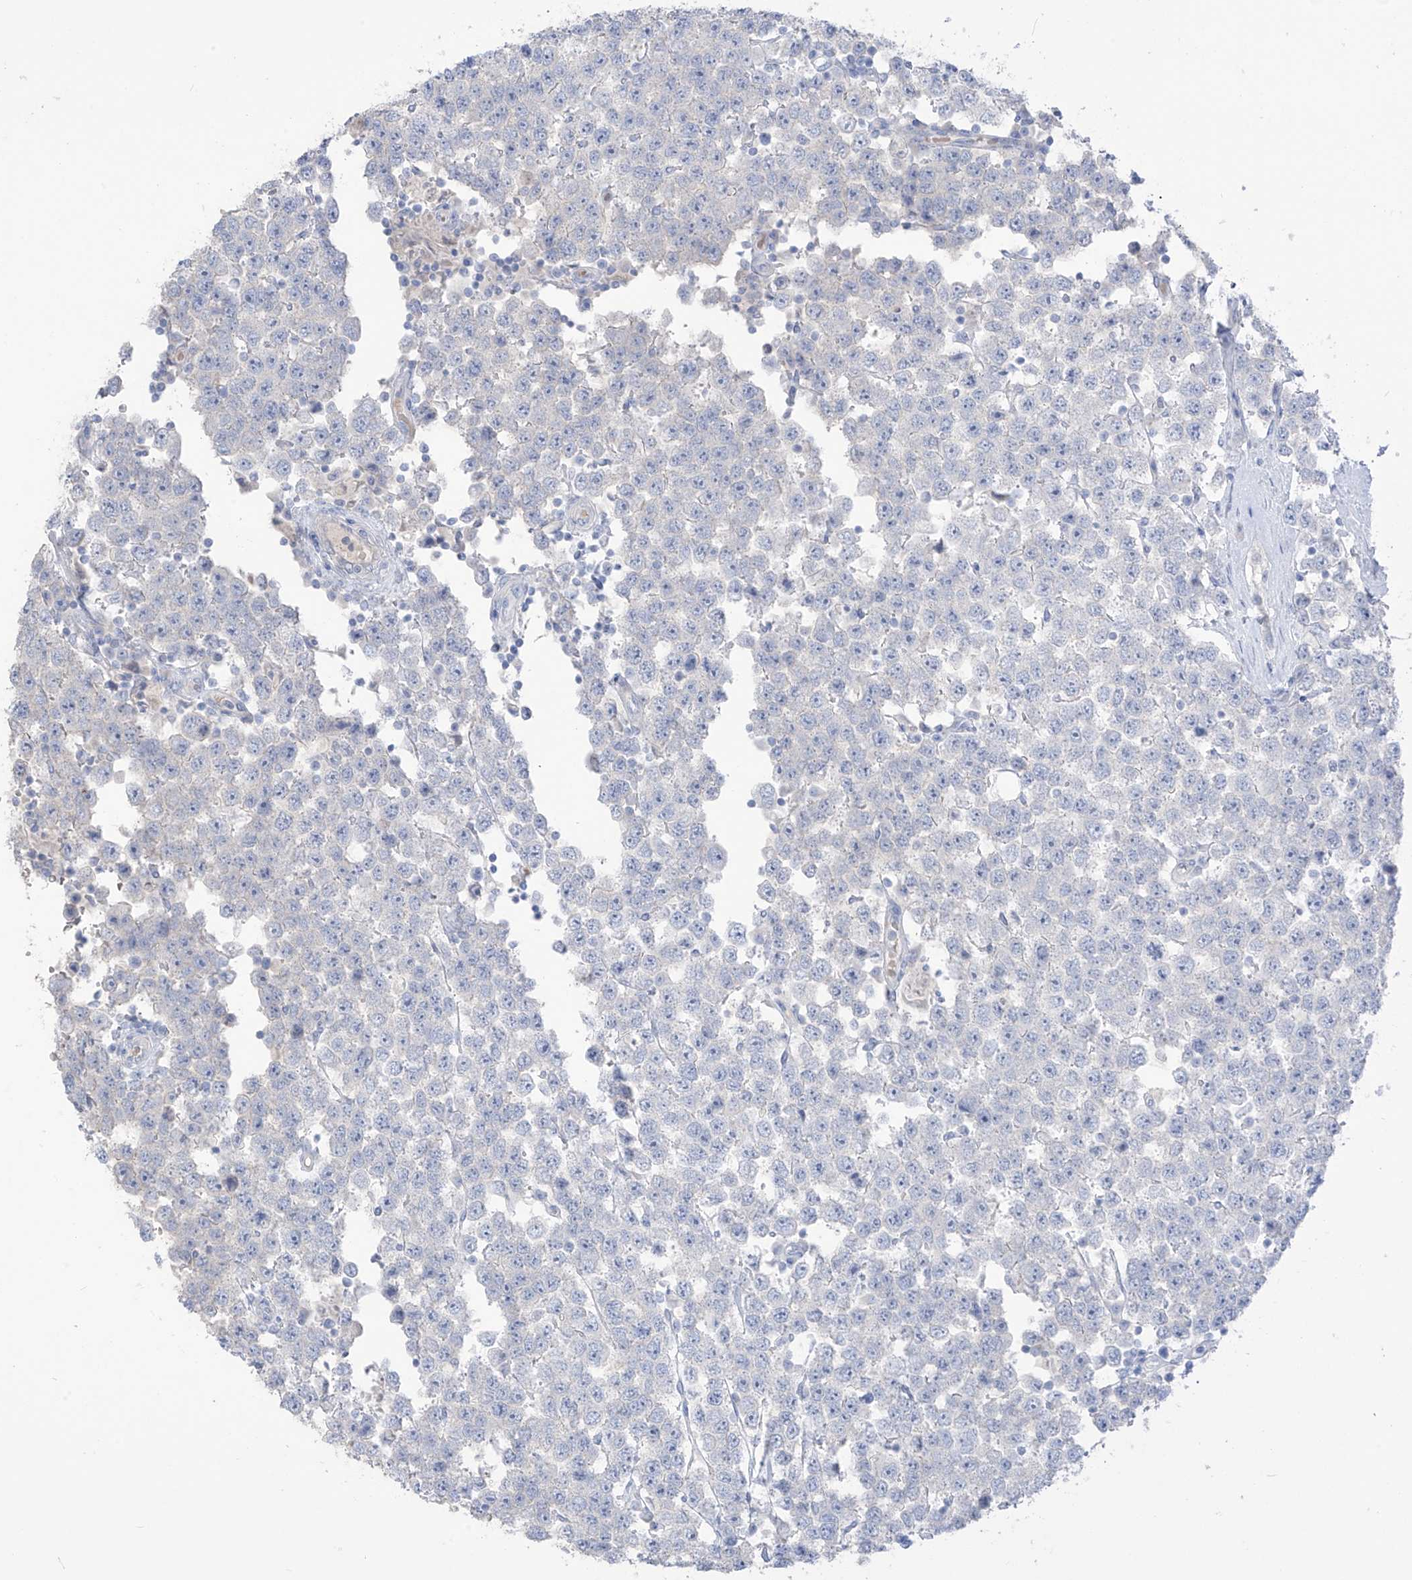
{"staining": {"intensity": "negative", "quantity": "none", "location": "none"}, "tissue": "testis cancer", "cell_type": "Tumor cells", "image_type": "cancer", "snomed": [{"axis": "morphology", "description": "Seminoma, NOS"}, {"axis": "topography", "description": "Testis"}], "caption": "Tumor cells show no significant protein staining in testis seminoma.", "gene": "ASPRV1", "patient": {"sex": "male", "age": 28}}